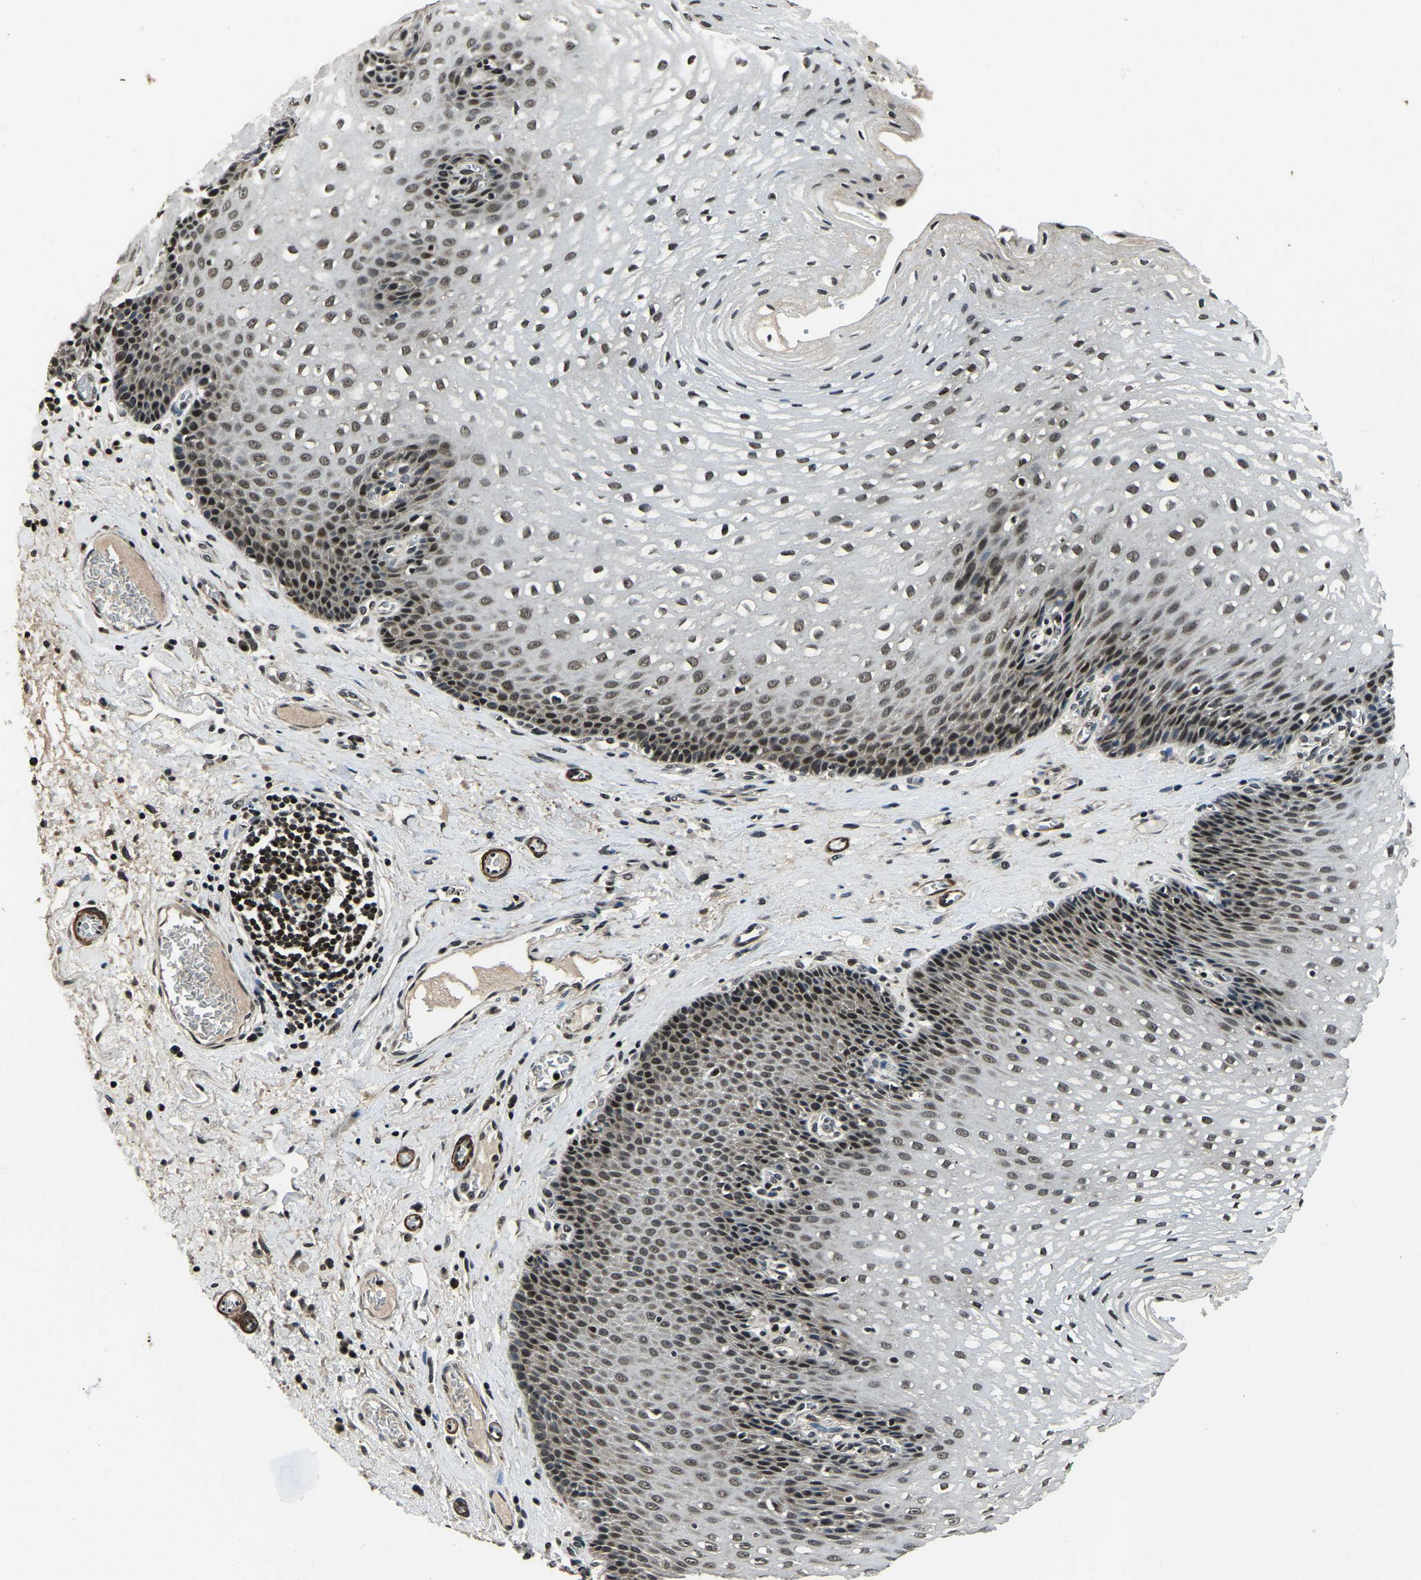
{"staining": {"intensity": "moderate", "quantity": "25%-75%", "location": "nuclear"}, "tissue": "esophagus", "cell_type": "Squamous epithelial cells", "image_type": "normal", "snomed": [{"axis": "morphology", "description": "Normal tissue, NOS"}, {"axis": "topography", "description": "Esophagus"}], "caption": "Immunohistochemical staining of unremarkable human esophagus reveals medium levels of moderate nuclear staining in about 25%-75% of squamous epithelial cells.", "gene": "ANKIB1", "patient": {"sex": "male", "age": 48}}